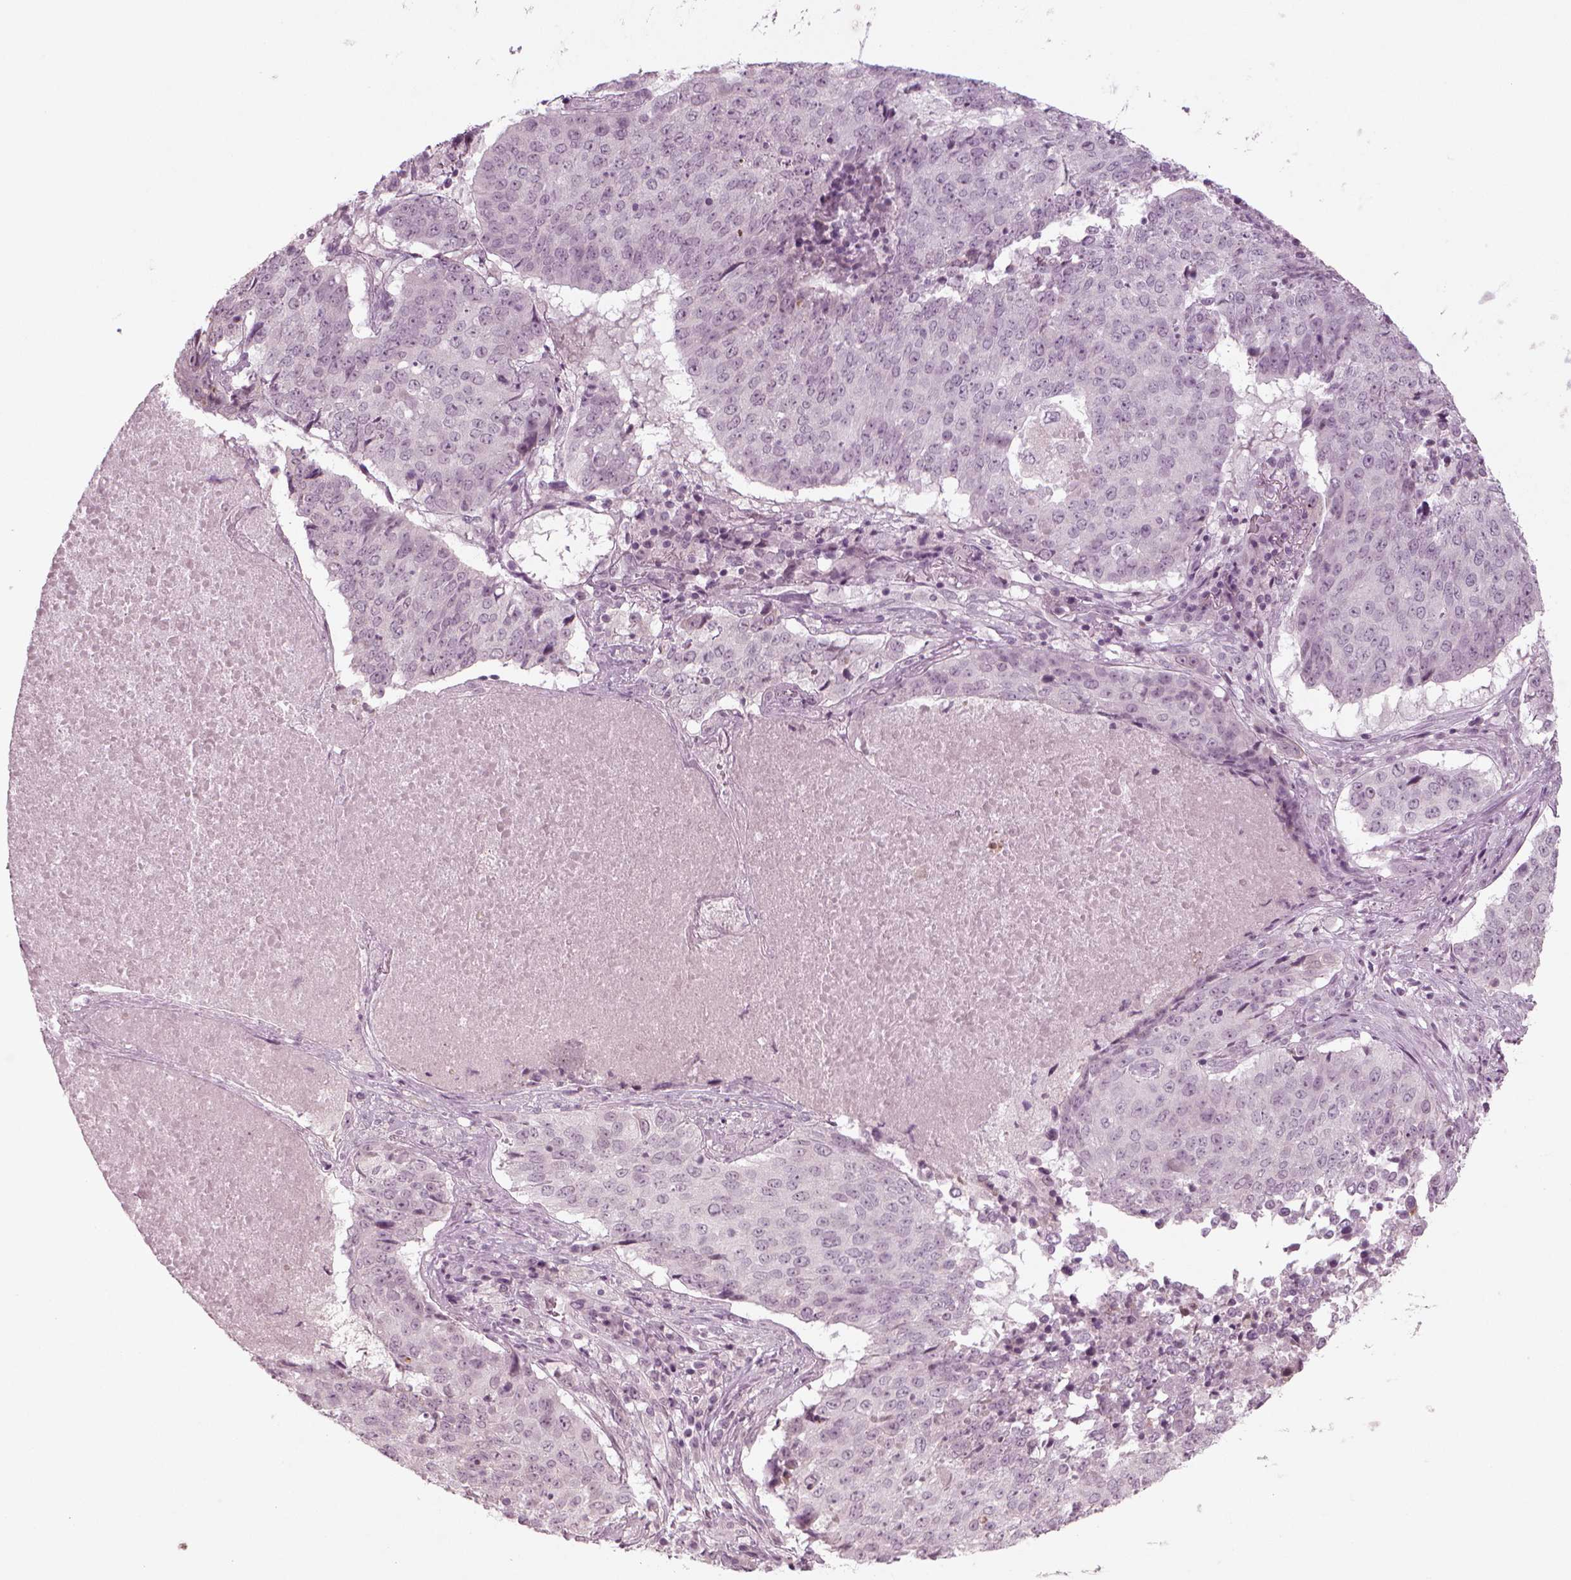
{"staining": {"intensity": "negative", "quantity": "none", "location": "none"}, "tissue": "lung cancer", "cell_type": "Tumor cells", "image_type": "cancer", "snomed": [{"axis": "morphology", "description": "Normal tissue, NOS"}, {"axis": "morphology", "description": "Squamous cell carcinoma, NOS"}, {"axis": "topography", "description": "Bronchus"}, {"axis": "topography", "description": "Lung"}], "caption": "Human squamous cell carcinoma (lung) stained for a protein using immunohistochemistry displays no positivity in tumor cells.", "gene": "MGAT4D", "patient": {"sex": "male", "age": 64}}